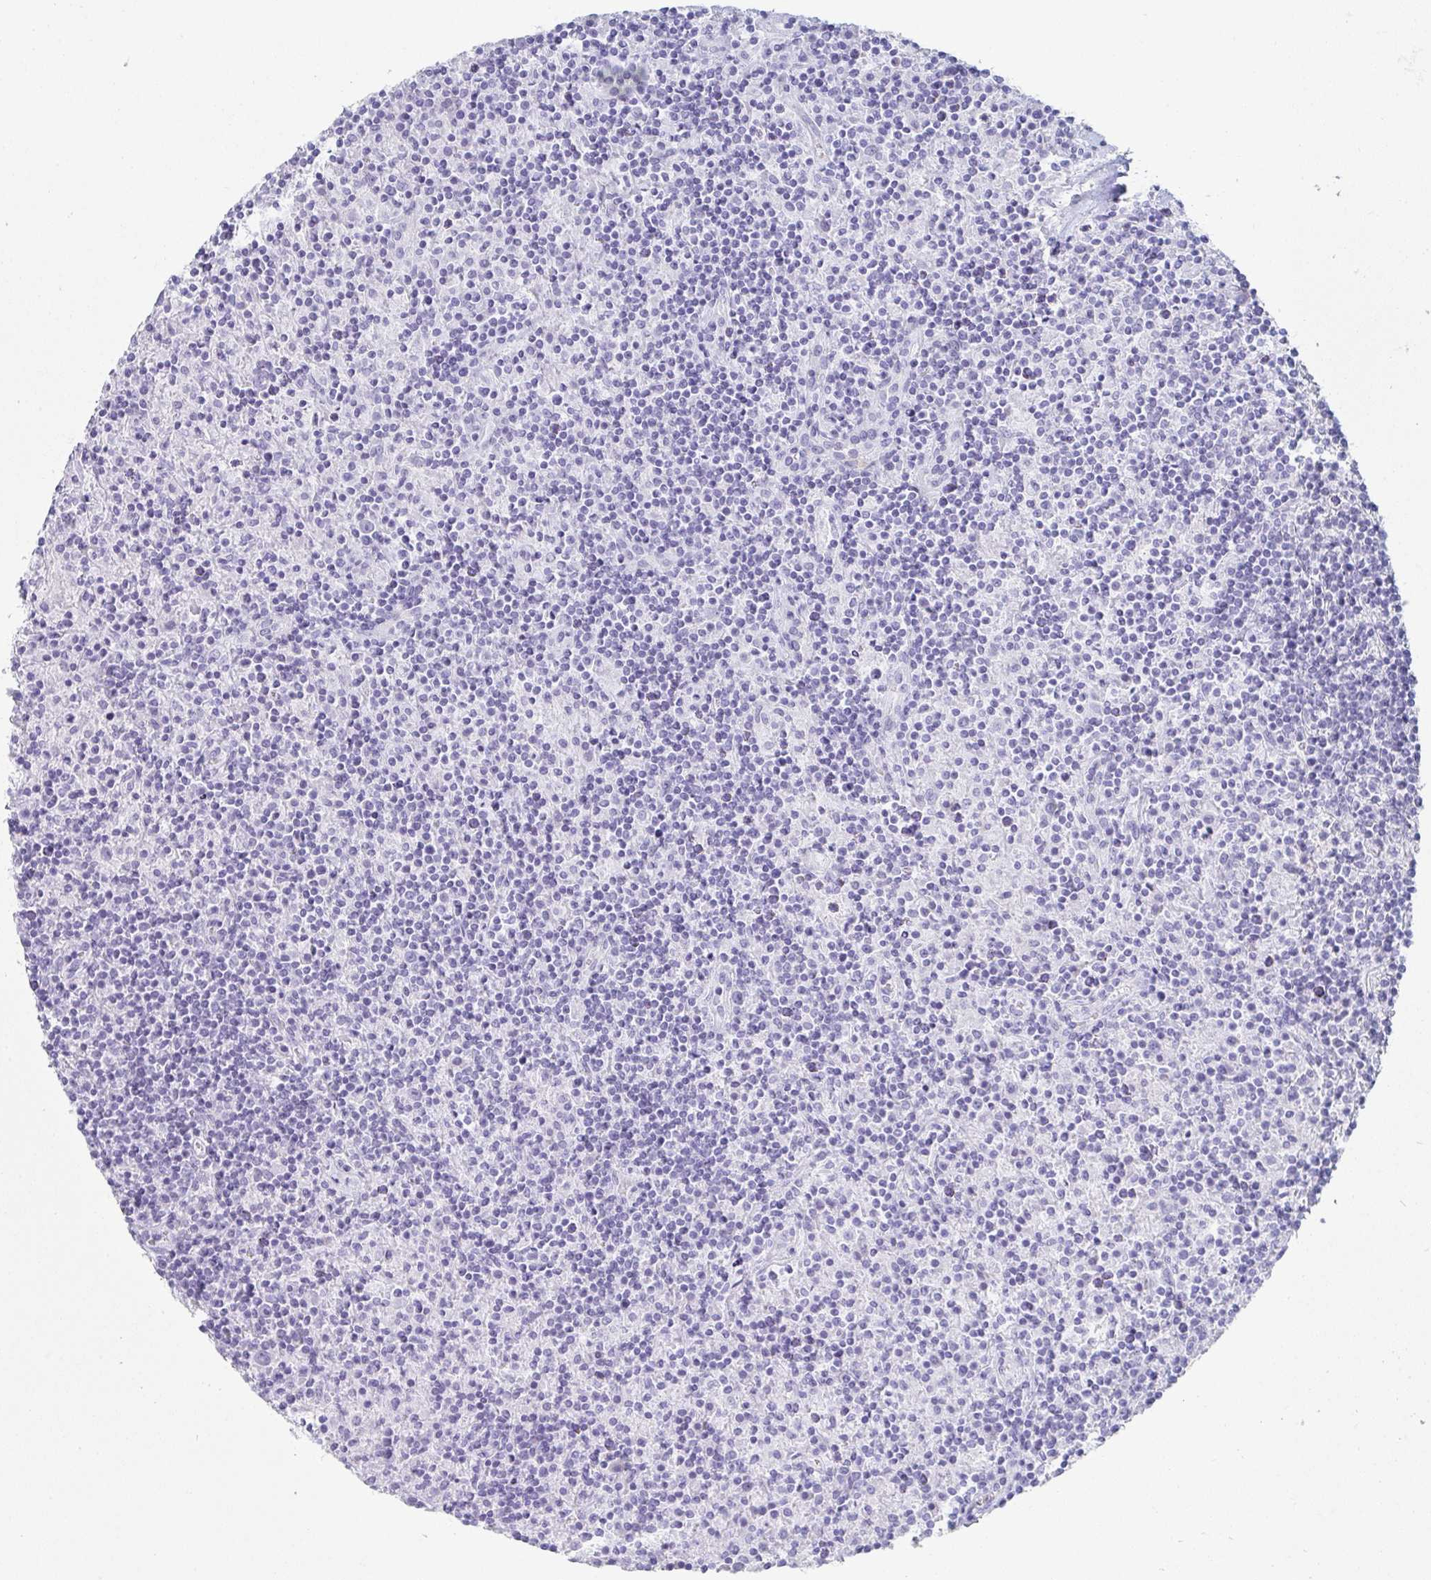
{"staining": {"intensity": "negative", "quantity": "none", "location": "none"}, "tissue": "lymphoma", "cell_type": "Tumor cells", "image_type": "cancer", "snomed": [{"axis": "morphology", "description": "Hodgkin's disease, NOS"}, {"axis": "topography", "description": "Lymph node"}], "caption": "This is an immunohistochemistry micrograph of Hodgkin's disease. There is no positivity in tumor cells.", "gene": "PRND", "patient": {"sex": "male", "age": 70}}